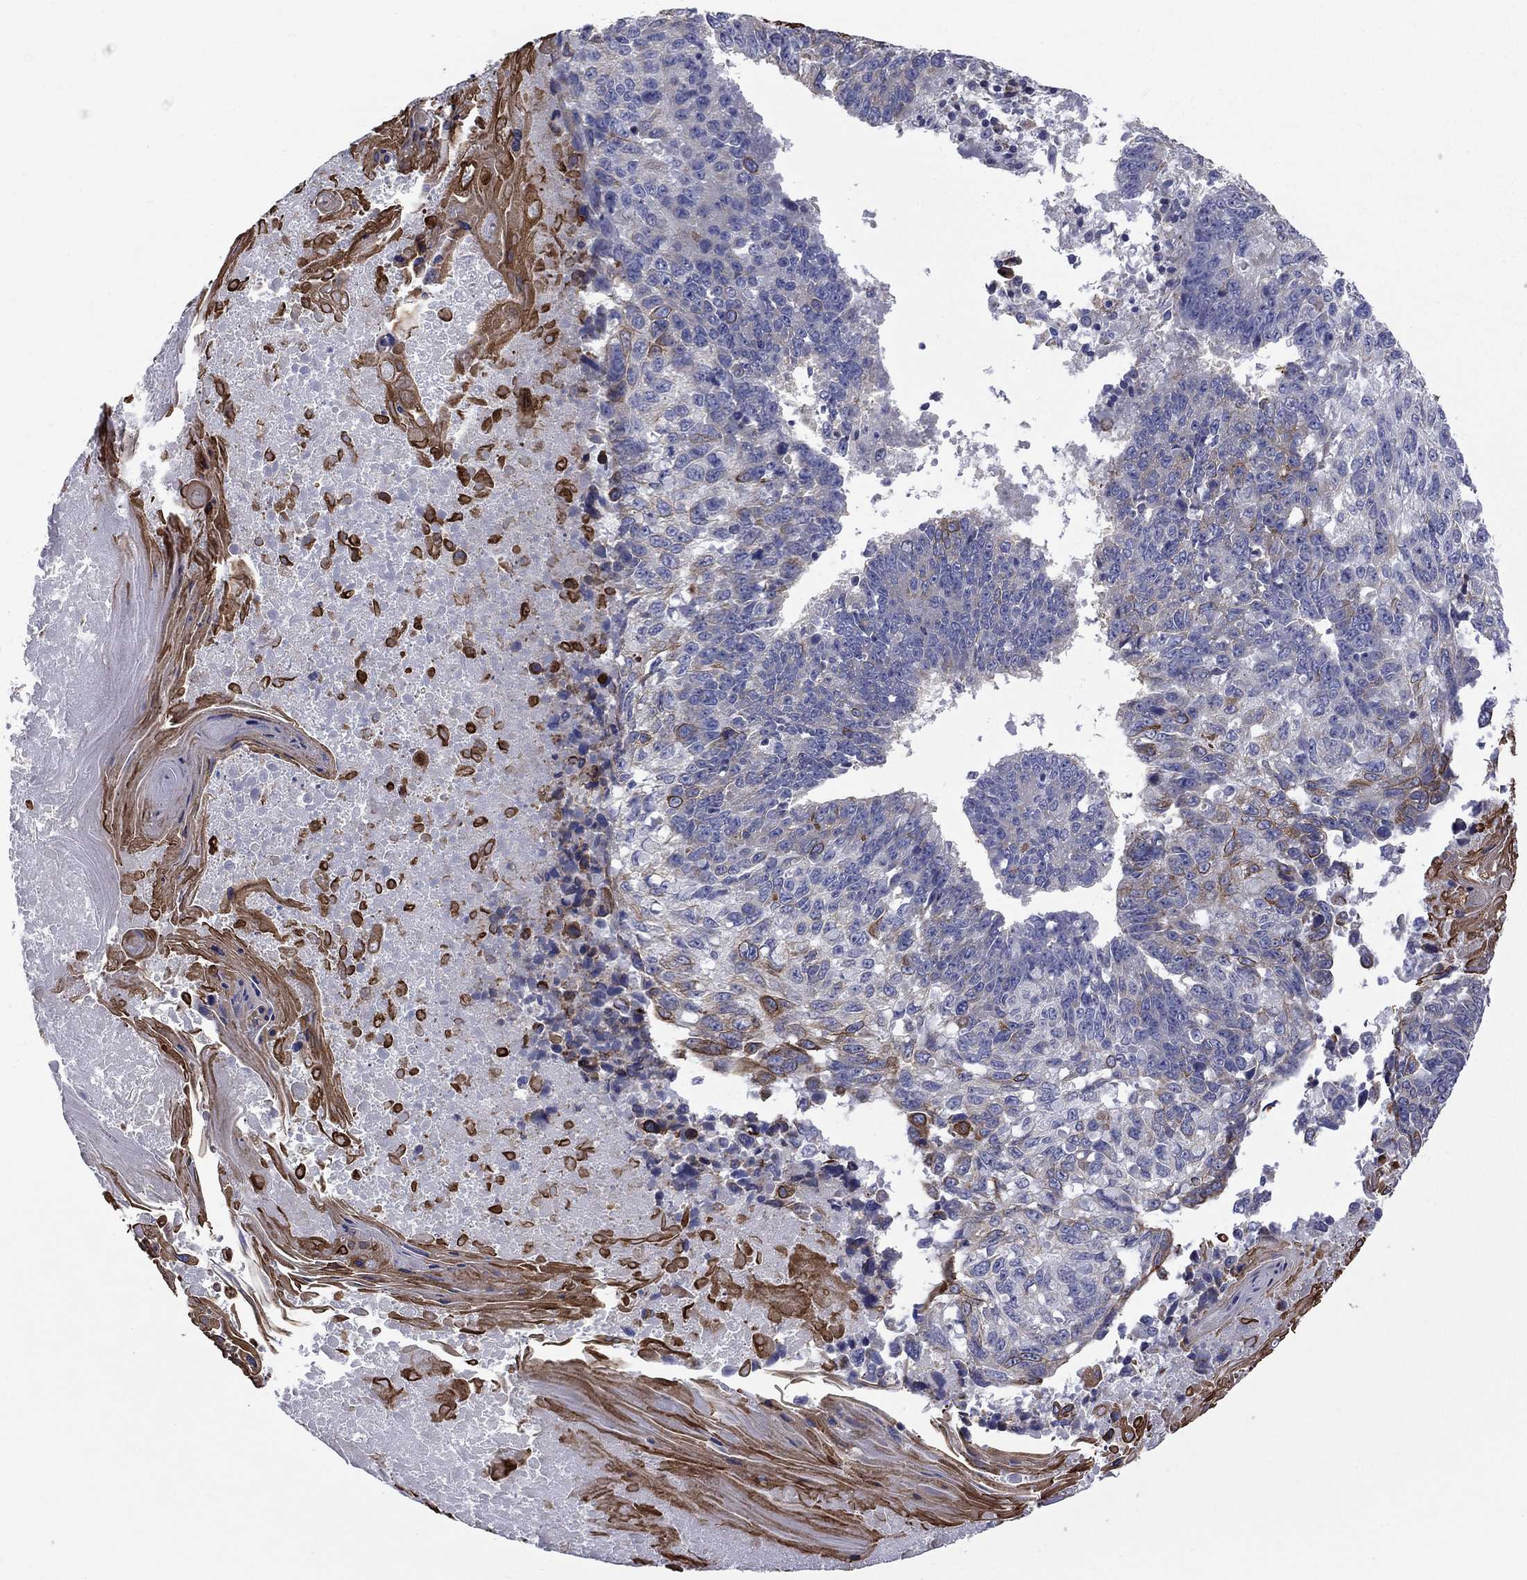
{"staining": {"intensity": "strong", "quantity": "<25%", "location": "cytoplasmic/membranous,nuclear"}, "tissue": "lung cancer", "cell_type": "Tumor cells", "image_type": "cancer", "snomed": [{"axis": "morphology", "description": "Squamous cell carcinoma, NOS"}, {"axis": "topography", "description": "Lung"}], "caption": "A brown stain highlights strong cytoplasmic/membranous and nuclear expression of a protein in human lung cancer tumor cells.", "gene": "TMPRSS11A", "patient": {"sex": "male", "age": 73}}